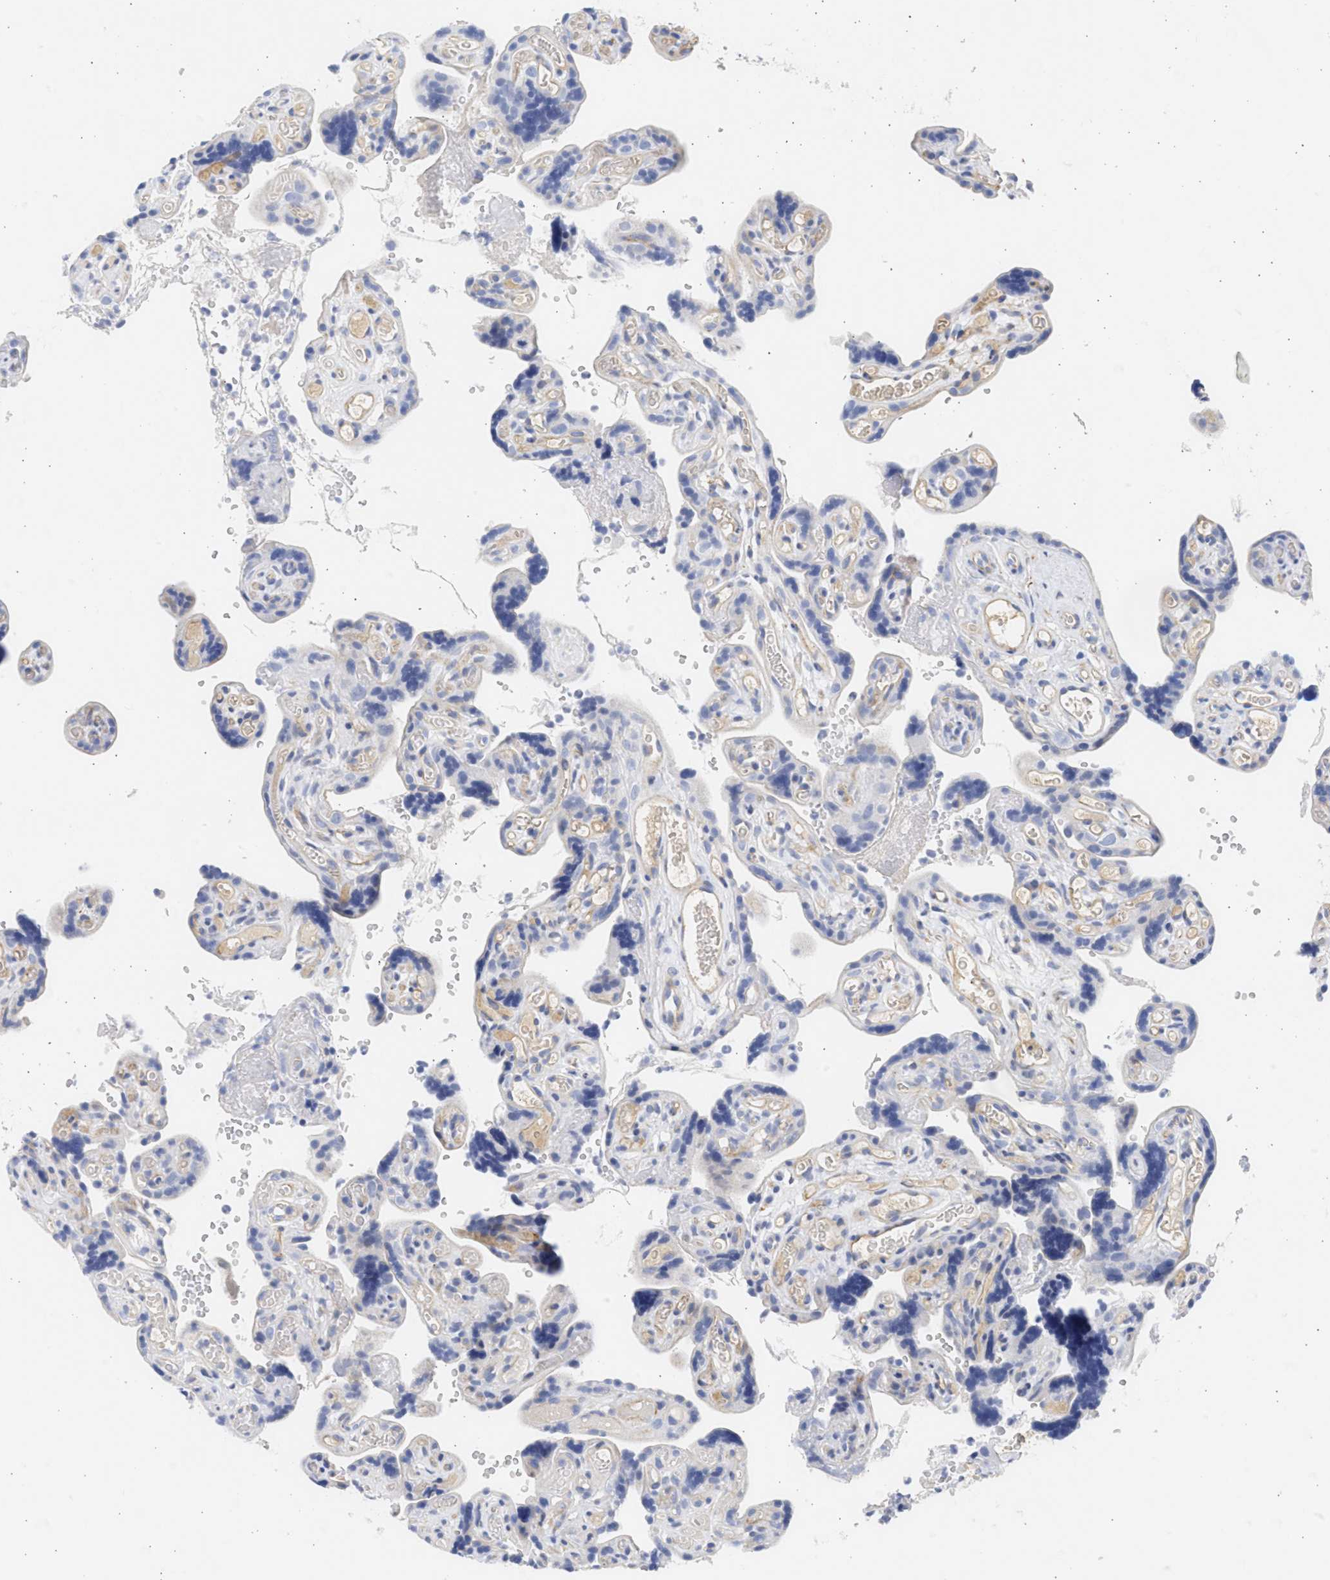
{"staining": {"intensity": "moderate", "quantity": ">75%", "location": "cytoplasmic/membranous"}, "tissue": "placenta", "cell_type": "Decidual cells", "image_type": "normal", "snomed": [{"axis": "morphology", "description": "Normal tissue, NOS"}, {"axis": "topography", "description": "Placenta"}], "caption": "Protein expression by immunohistochemistry exhibits moderate cytoplasmic/membranous positivity in approximately >75% of decidual cells in benign placenta. The staining is performed using DAB (3,3'-diaminobenzidine) brown chromogen to label protein expression. The nuclei are counter-stained blue using hematoxylin.", "gene": "SPATA3", "patient": {"sex": "female", "age": 30}}